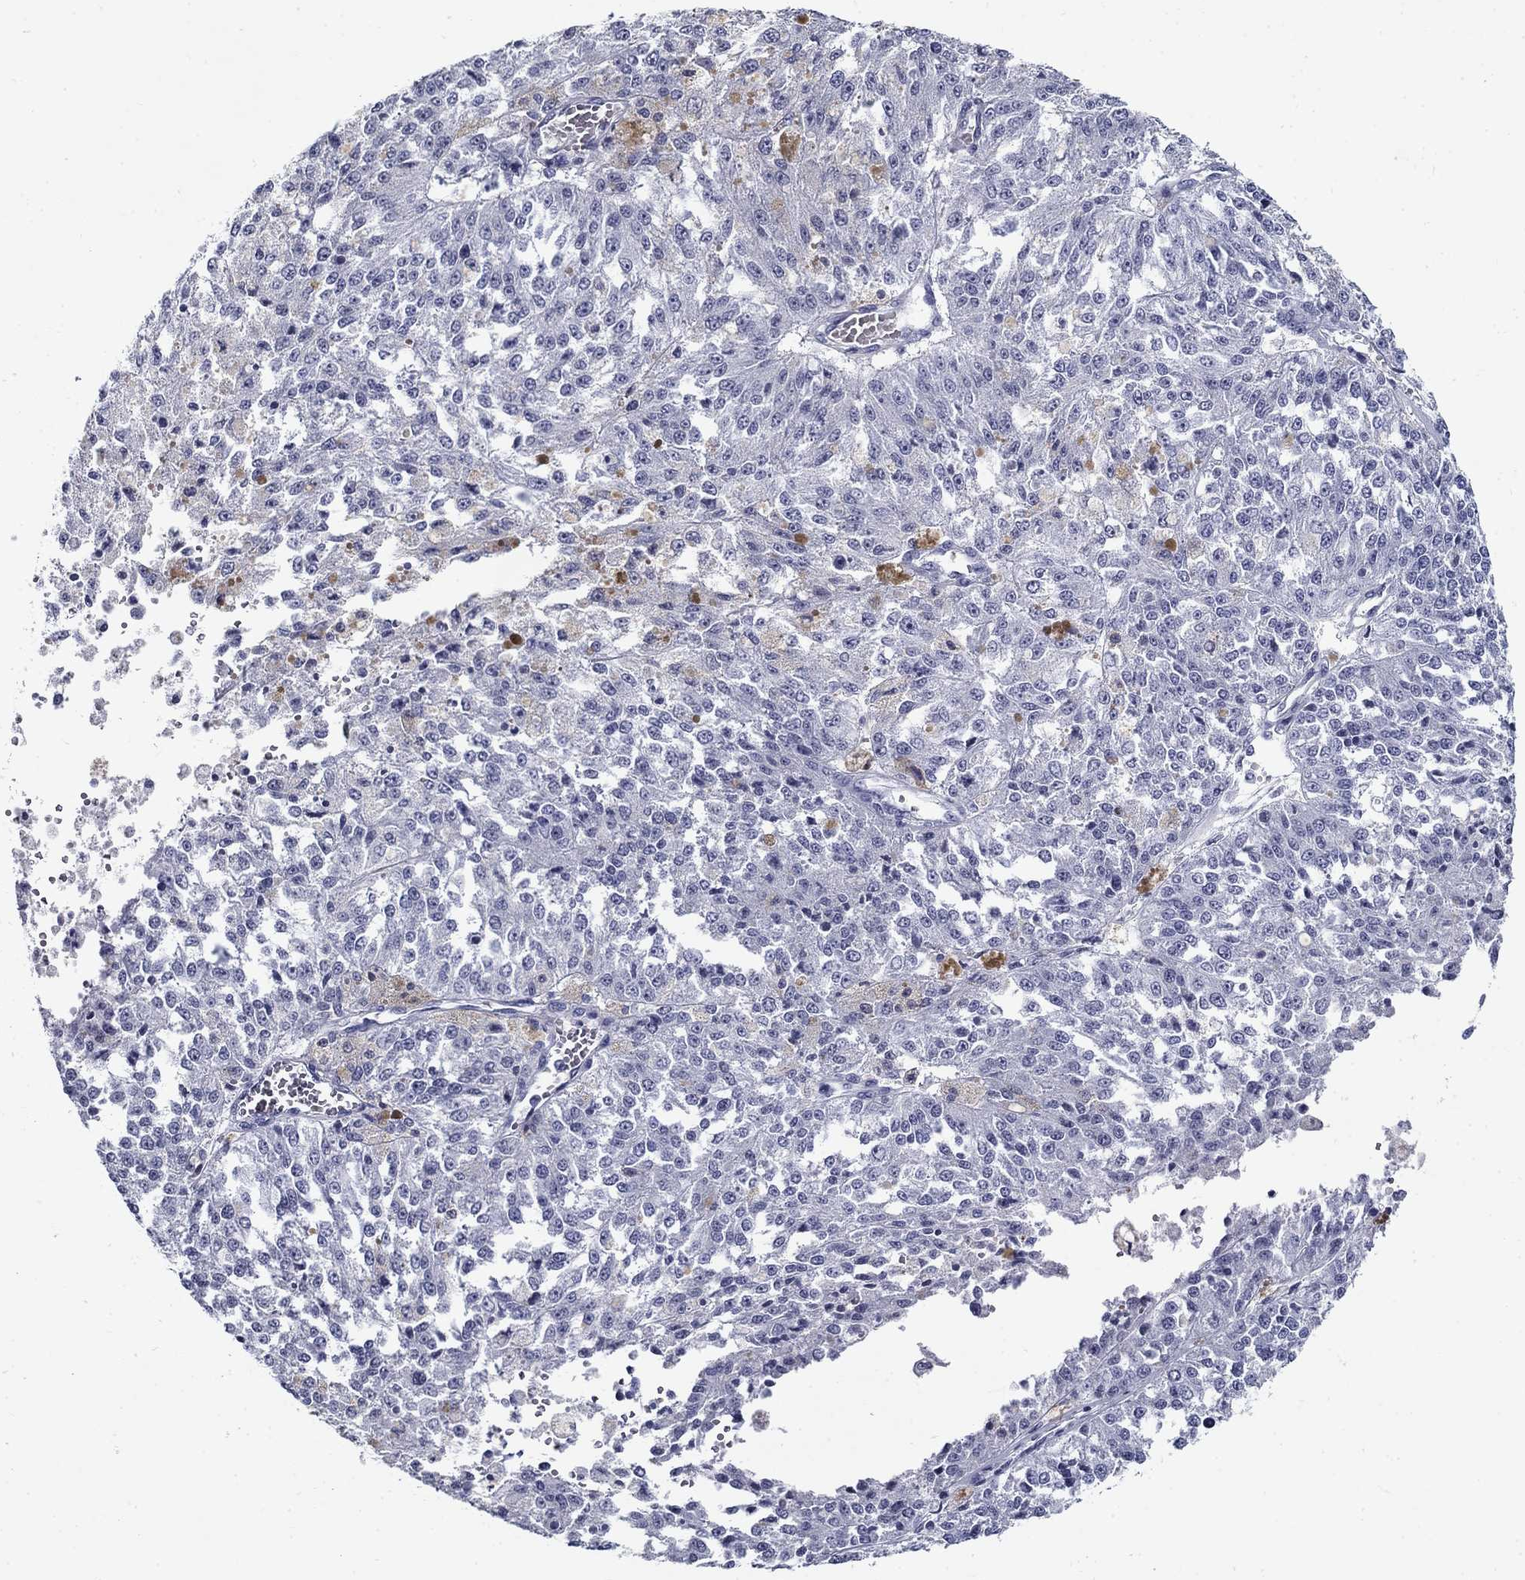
{"staining": {"intensity": "negative", "quantity": "none", "location": "none"}, "tissue": "melanoma", "cell_type": "Tumor cells", "image_type": "cancer", "snomed": [{"axis": "morphology", "description": "Malignant melanoma, Metastatic site"}, {"axis": "topography", "description": "Lymph node"}], "caption": "Tumor cells are negative for protein expression in human melanoma.", "gene": "C4orf19", "patient": {"sex": "female", "age": 64}}